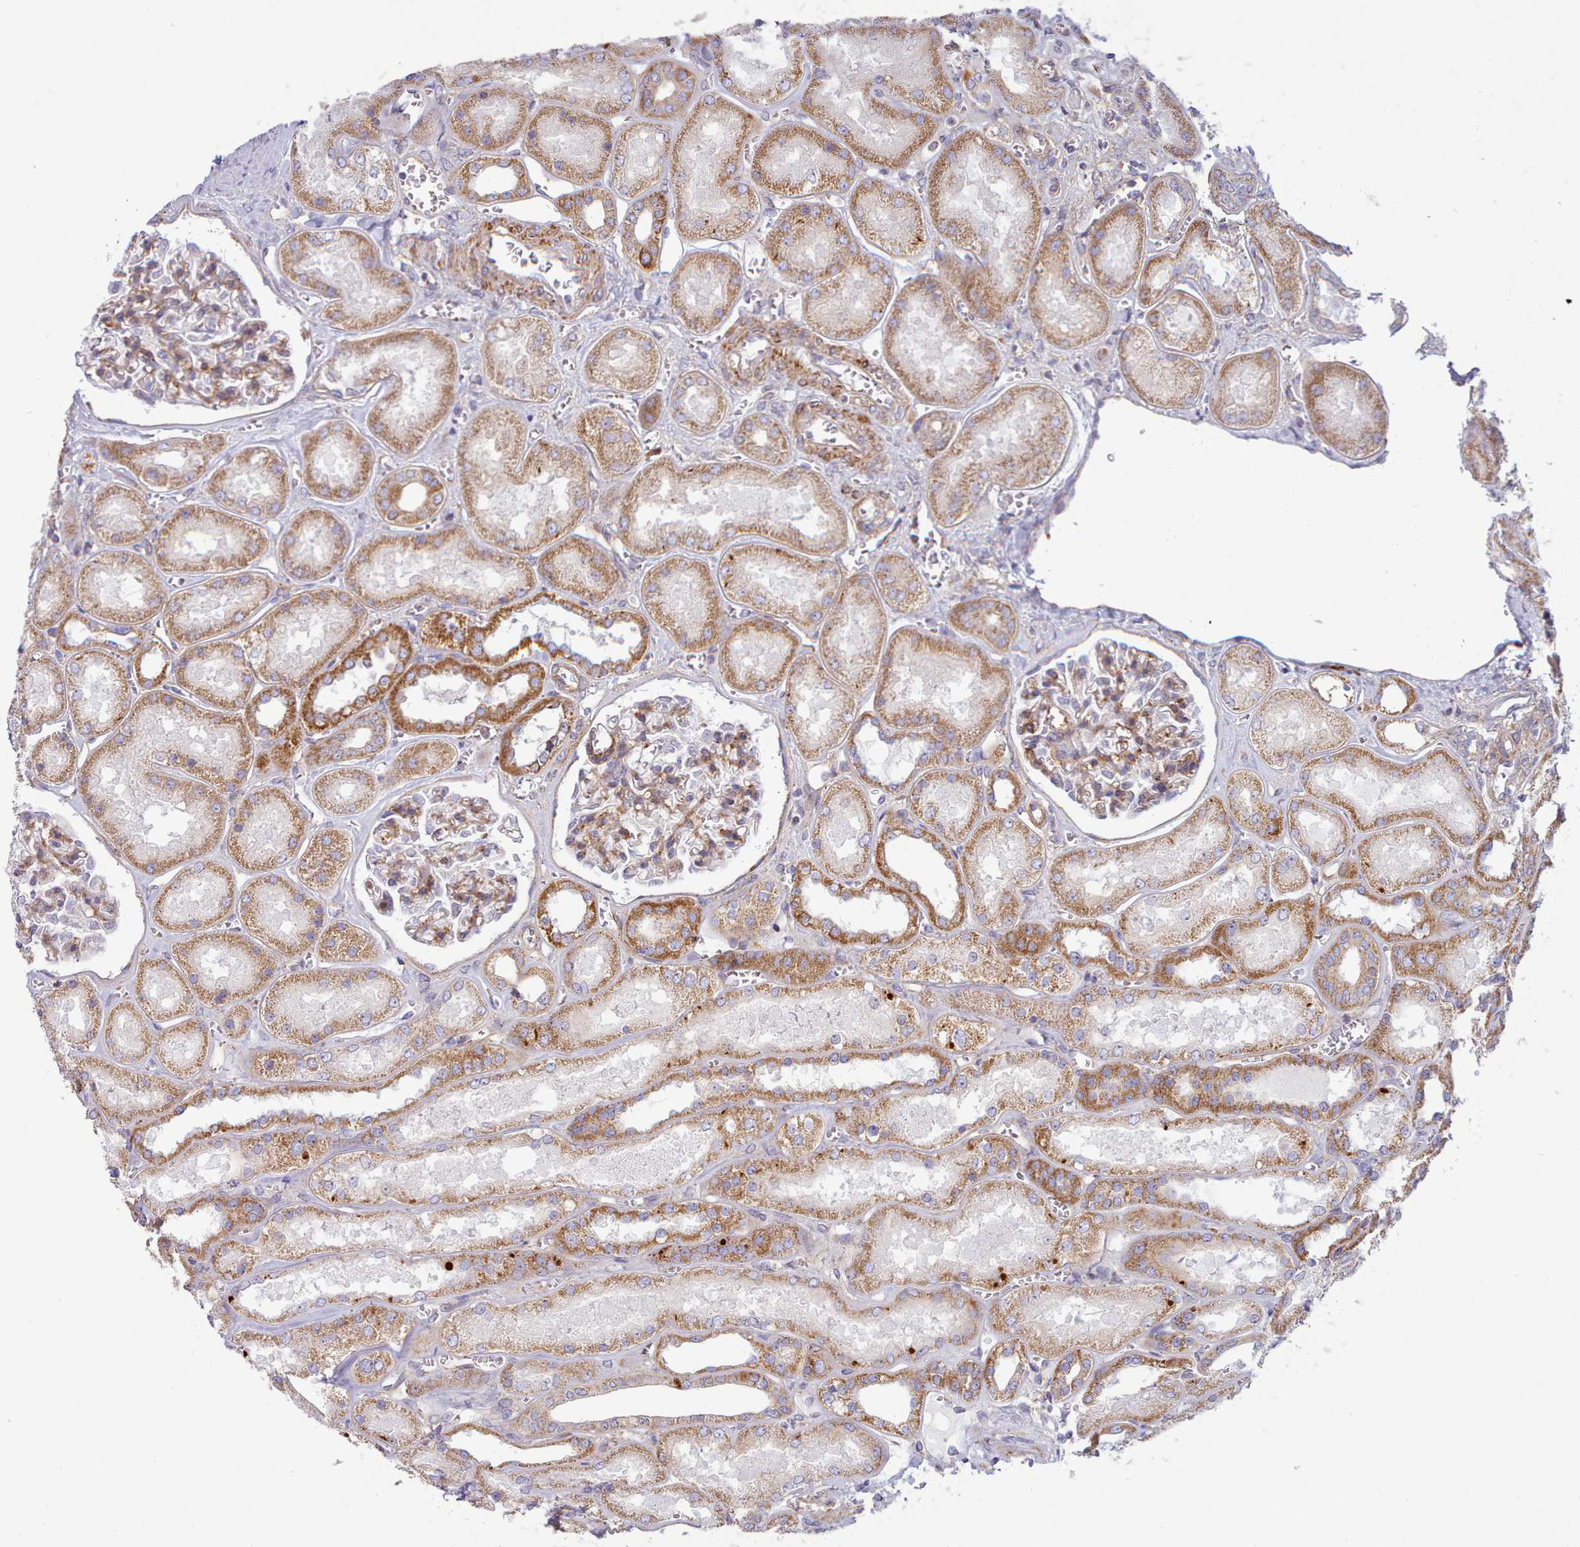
{"staining": {"intensity": "moderate", "quantity": "25%-75%", "location": "cytoplasmic/membranous"}, "tissue": "kidney", "cell_type": "Cells in glomeruli", "image_type": "normal", "snomed": [{"axis": "morphology", "description": "Normal tissue, NOS"}, {"axis": "morphology", "description": "Adenocarcinoma, NOS"}, {"axis": "topography", "description": "Kidney"}], "caption": "High-magnification brightfield microscopy of normal kidney stained with DAB (brown) and counterstained with hematoxylin (blue). cells in glomeruli exhibit moderate cytoplasmic/membranous staining is appreciated in about25%-75% of cells.", "gene": "MRPL21", "patient": {"sex": "female", "age": 68}}